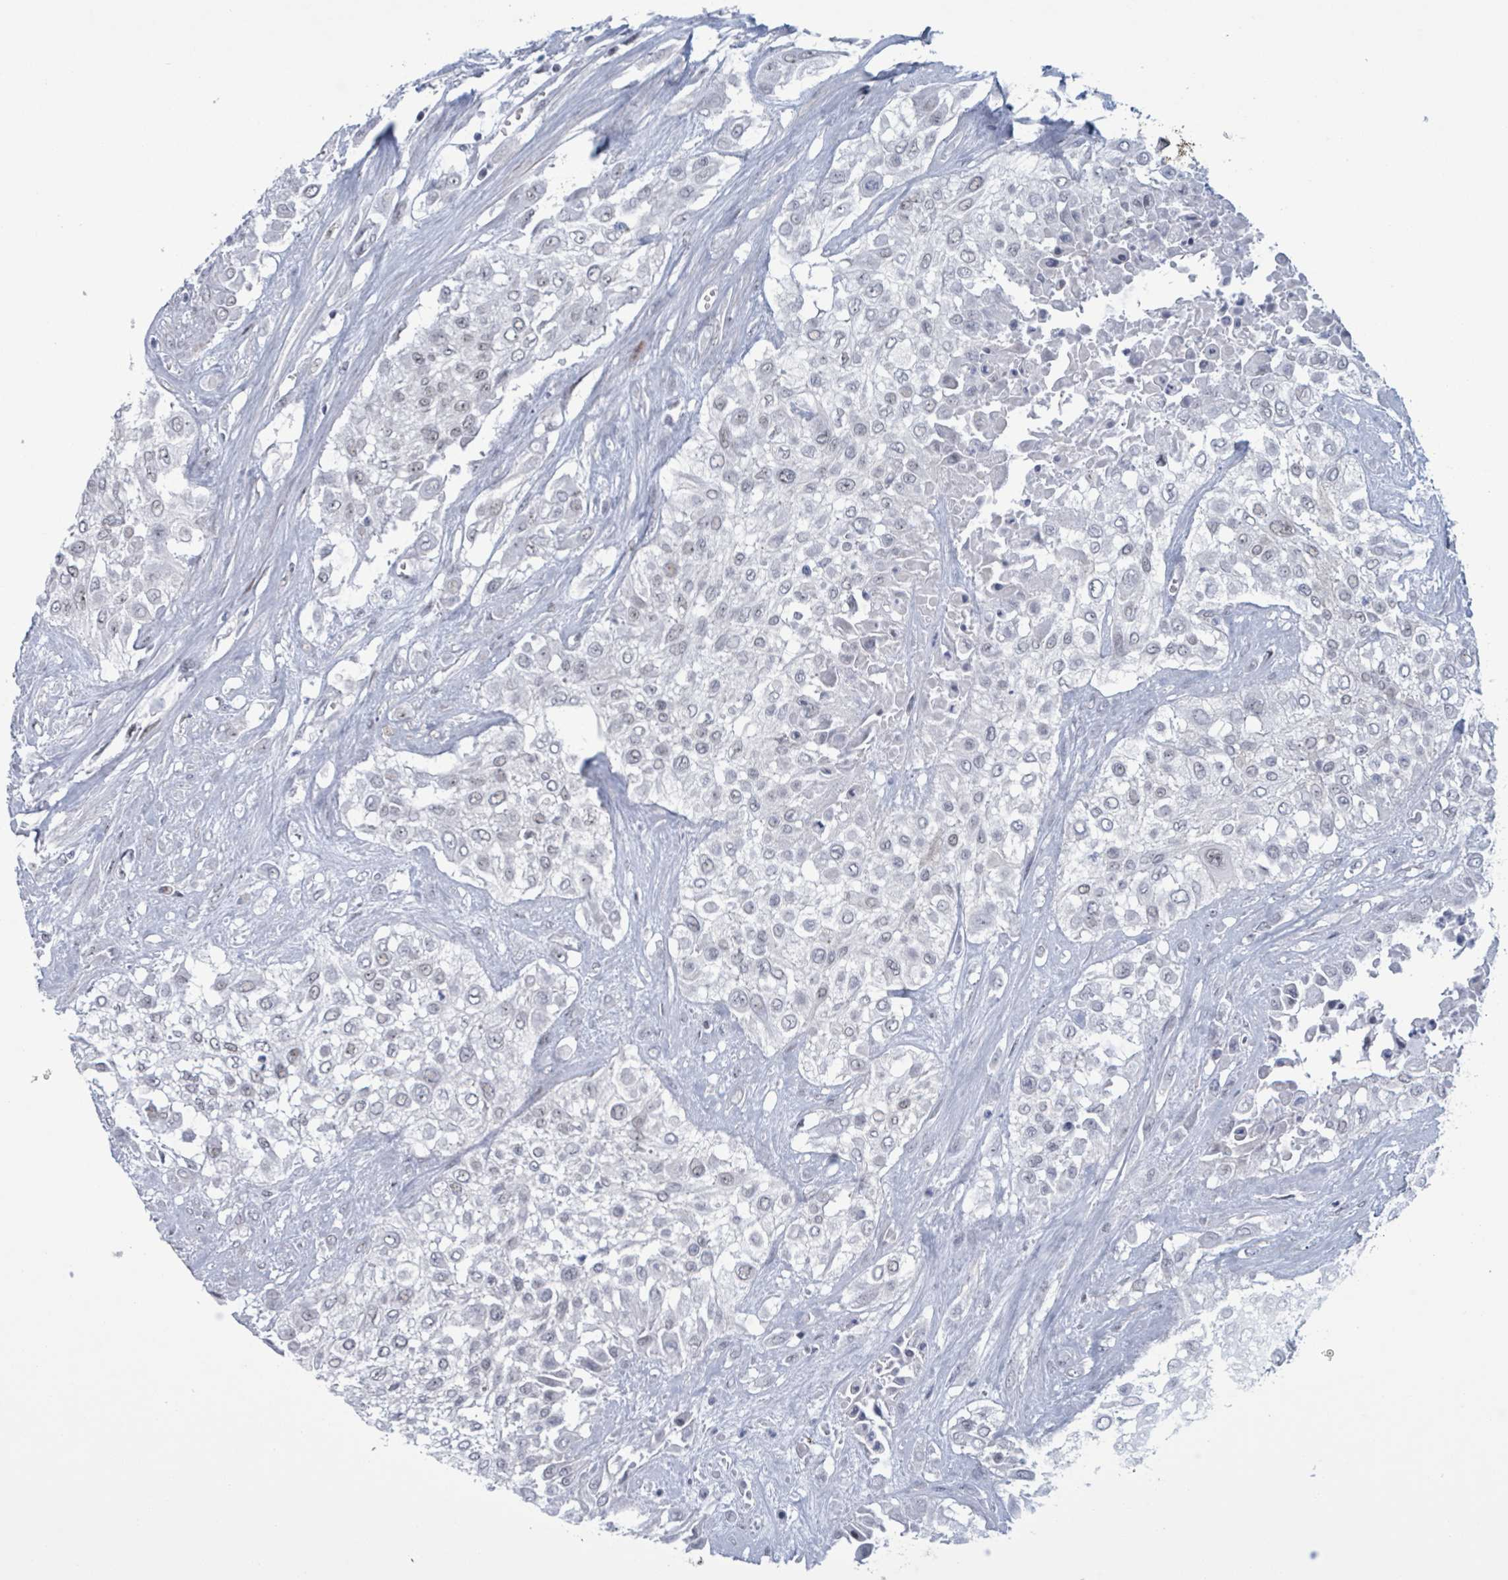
{"staining": {"intensity": "negative", "quantity": "none", "location": "none"}, "tissue": "urothelial cancer", "cell_type": "Tumor cells", "image_type": "cancer", "snomed": [{"axis": "morphology", "description": "Urothelial carcinoma, High grade"}, {"axis": "topography", "description": "Urinary bladder"}], "caption": "This is an immunohistochemistry (IHC) micrograph of urothelial carcinoma (high-grade). There is no positivity in tumor cells.", "gene": "CT45A5", "patient": {"sex": "male", "age": 57}}